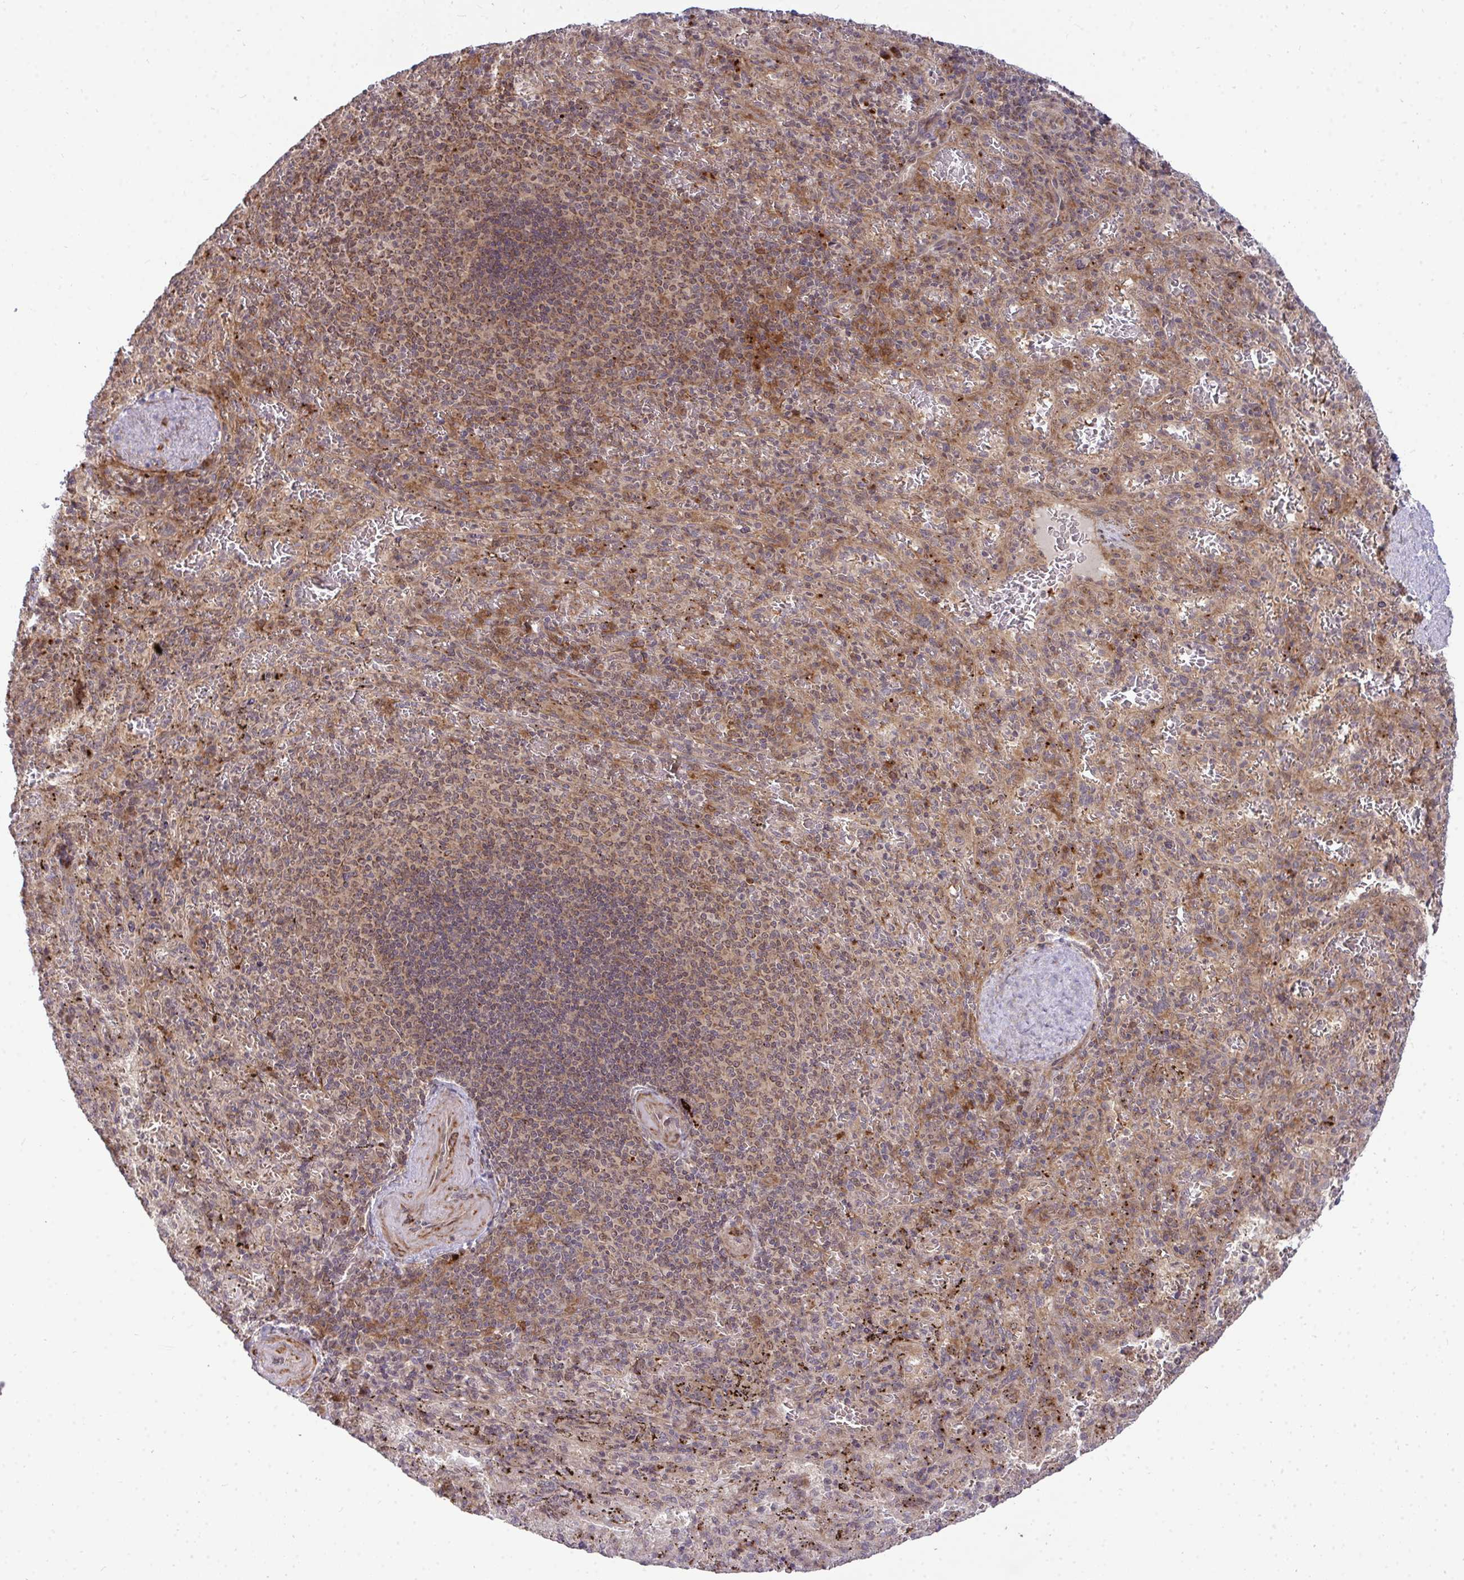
{"staining": {"intensity": "moderate", "quantity": "<25%", "location": "cytoplasmic/membranous"}, "tissue": "spleen", "cell_type": "Cells in red pulp", "image_type": "normal", "snomed": [{"axis": "morphology", "description": "Normal tissue, NOS"}, {"axis": "topography", "description": "Spleen"}], "caption": "Protein expression analysis of normal spleen reveals moderate cytoplasmic/membranous expression in about <25% of cells in red pulp.", "gene": "TRIM44", "patient": {"sex": "male", "age": 57}}